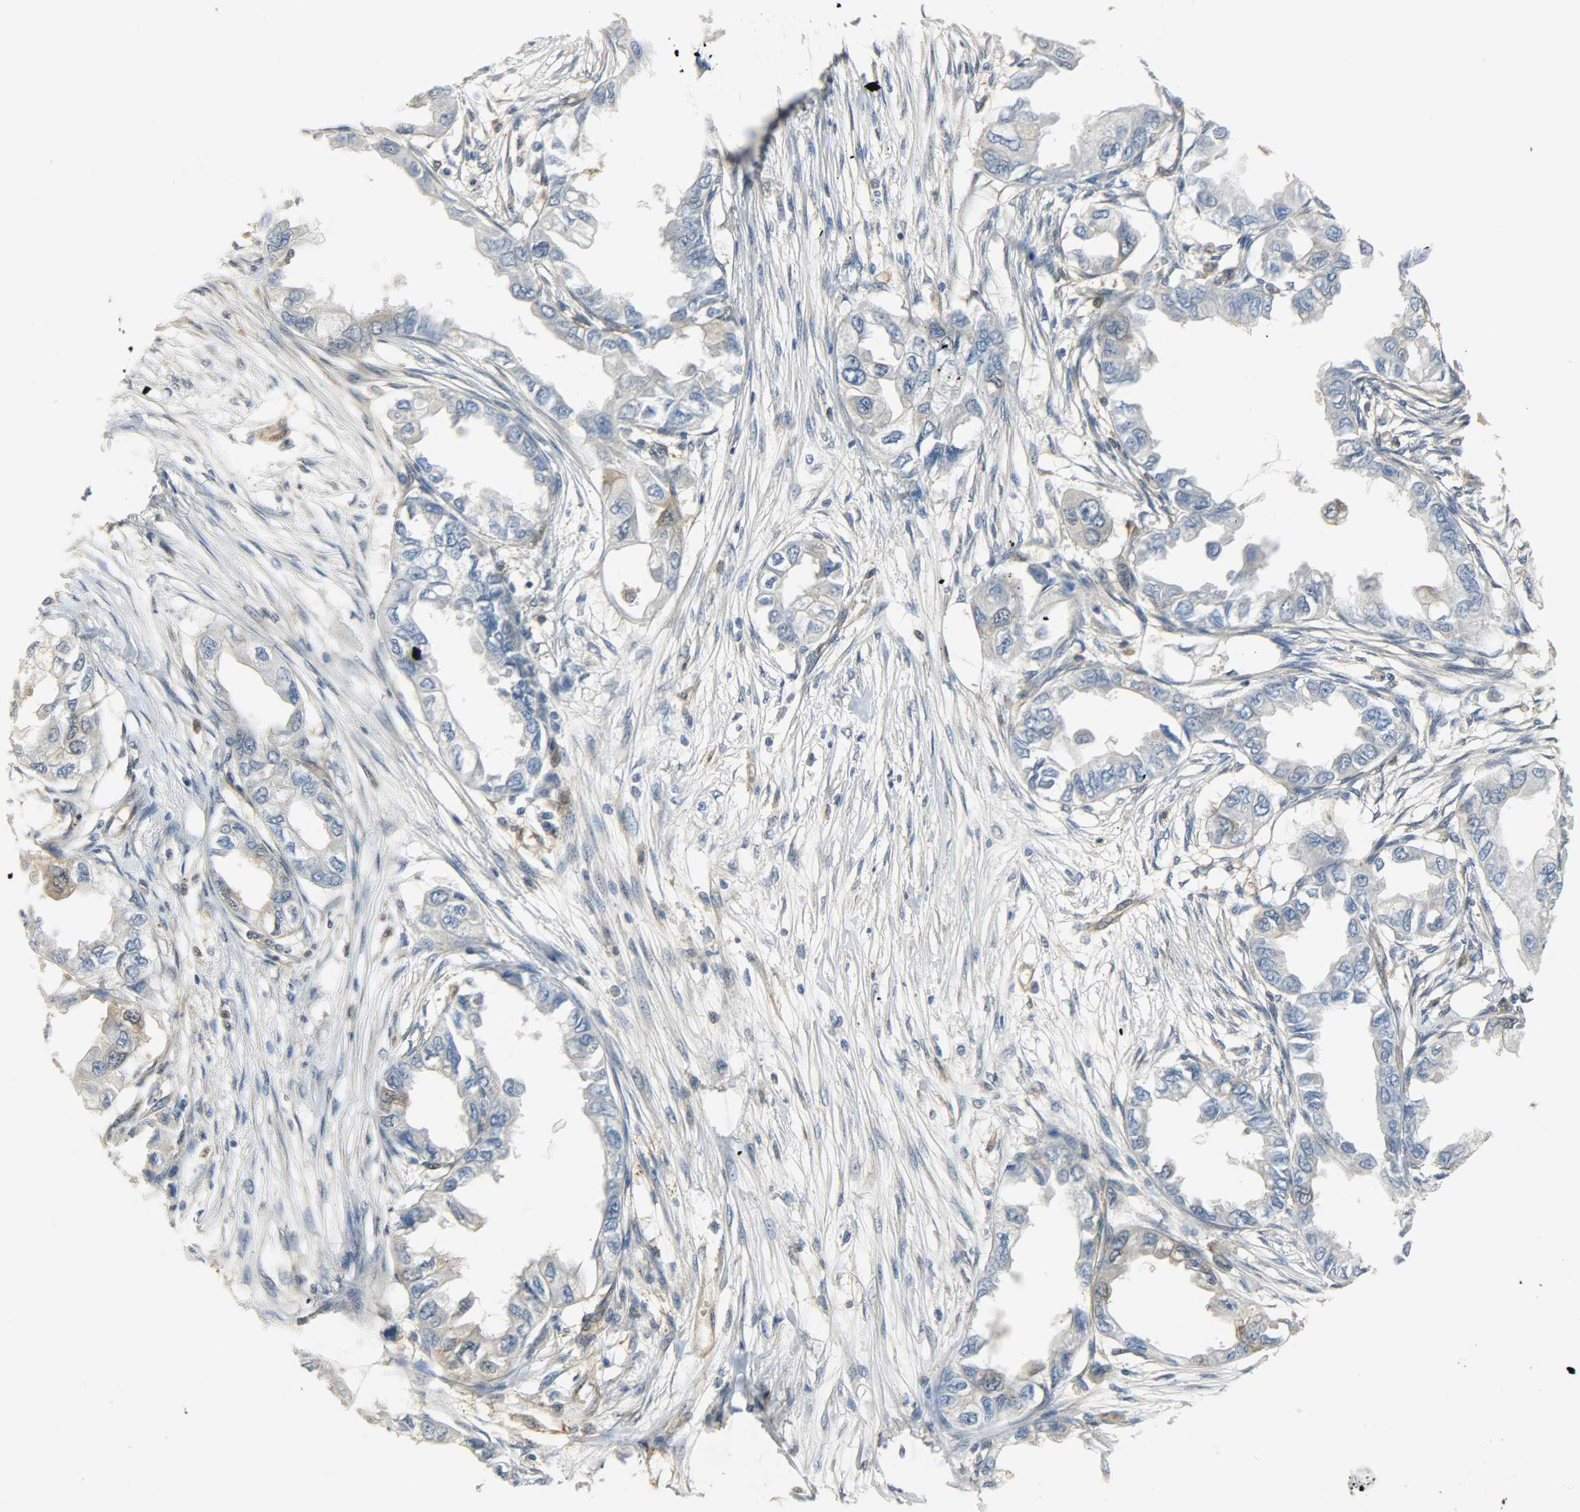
{"staining": {"intensity": "moderate", "quantity": "<25%", "location": "cytoplasmic/membranous"}, "tissue": "endometrial cancer", "cell_type": "Tumor cells", "image_type": "cancer", "snomed": [{"axis": "morphology", "description": "Adenocarcinoma, NOS"}, {"axis": "topography", "description": "Endometrium"}], "caption": "Moderate cytoplasmic/membranous protein expression is seen in approximately <25% of tumor cells in adenocarcinoma (endometrial). (IHC, brightfield microscopy, high magnification).", "gene": "EIF4EBP1", "patient": {"sex": "female", "age": 67}}